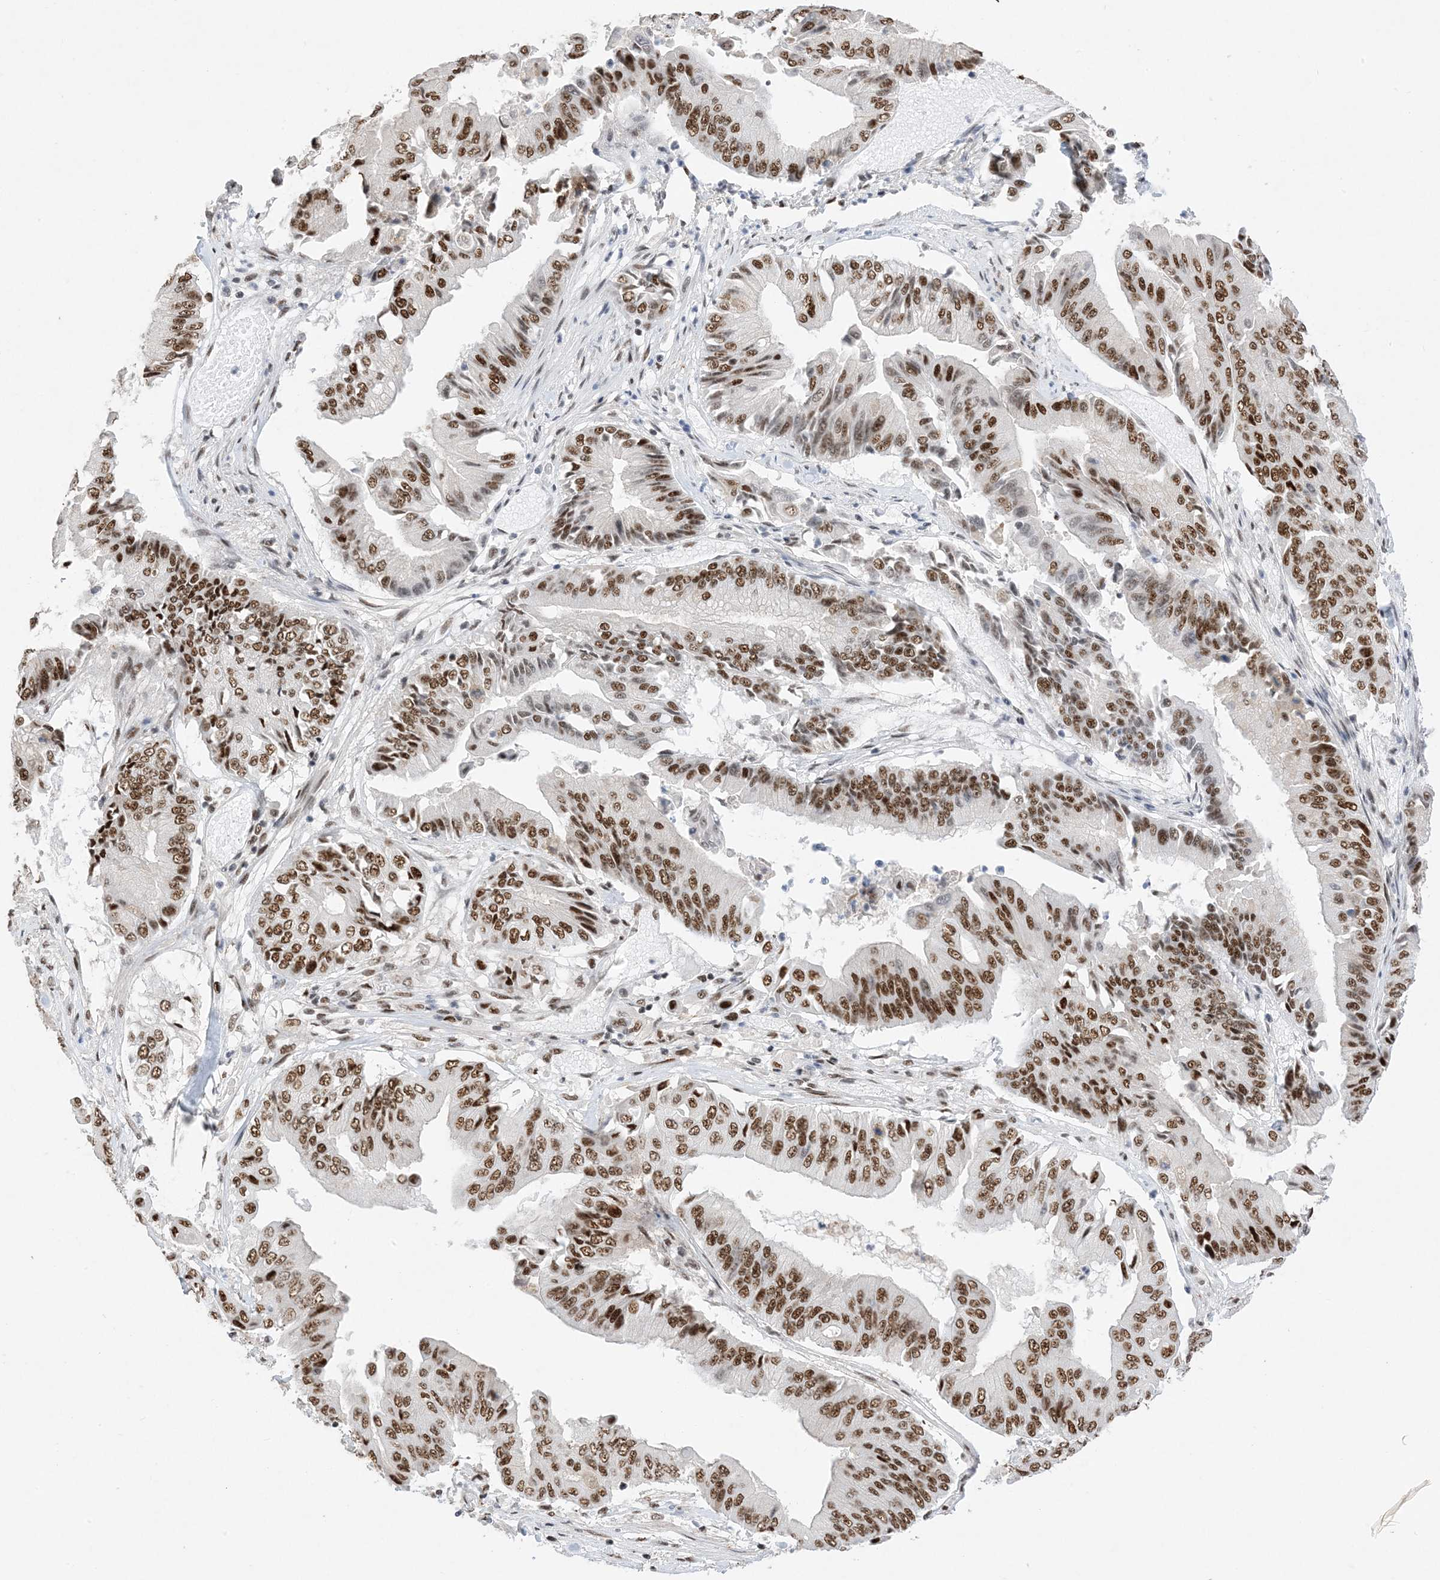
{"staining": {"intensity": "strong", "quantity": ">75%", "location": "nuclear"}, "tissue": "pancreatic cancer", "cell_type": "Tumor cells", "image_type": "cancer", "snomed": [{"axis": "morphology", "description": "Adenocarcinoma, NOS"}, {"axis": "topography", "description": "Pancreas"}], "caption": "Adenocarcinoma (pancreatic) tissue displays strong nuclear staining in approximately >75% of tumor cells, visualized by immunohistochemistry.", "gene": "SF3A3", "patient": {"sex": "female", "age": 77}}